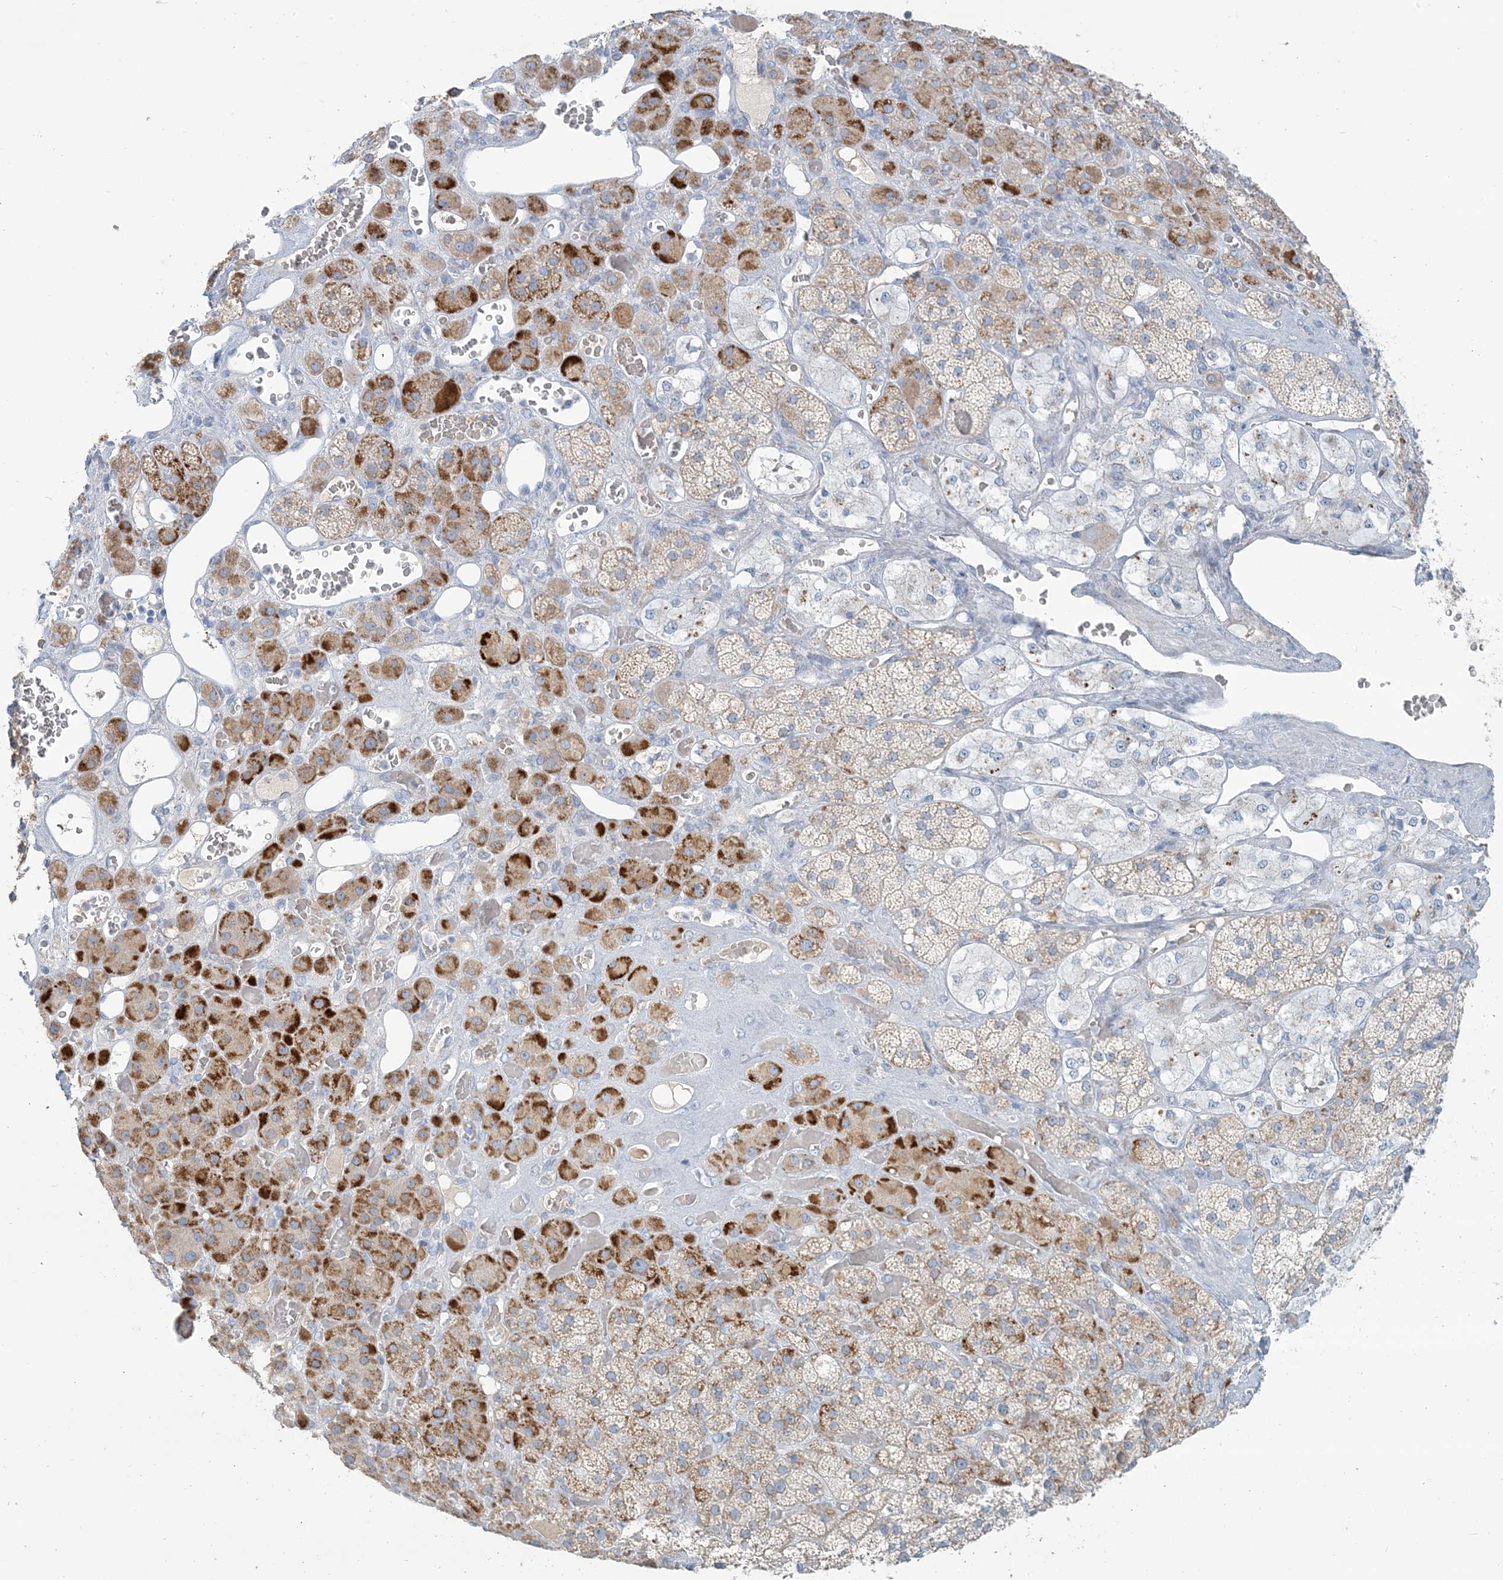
{"staining": {"intensity": "strong", "quantity": "25%-75%", "location": "cytoplasmic/membranous"}, "tissue": "adrenal gland", "cell_type": "Glandular cells", "image_type": "normal", "snomed": [{"axis": "morphology", "description": "Normal tissue, NOS"}, {"axis": "topography", "description": "Adrenal gland"}], "caption": "Adrenal gland stained with immunohistochemistry (IHC) displays strong cytoplasmic/membranous positivity in approximately 25%-75% of glandular cells. The staining was performed using DAB (3,3'-diaminobenzidine), with brown indicating positive protein expression. Nuclei are stained blue with hematoxylin.", "gene": "SCML1", "patient": {"sex": "male", "age": 57}}